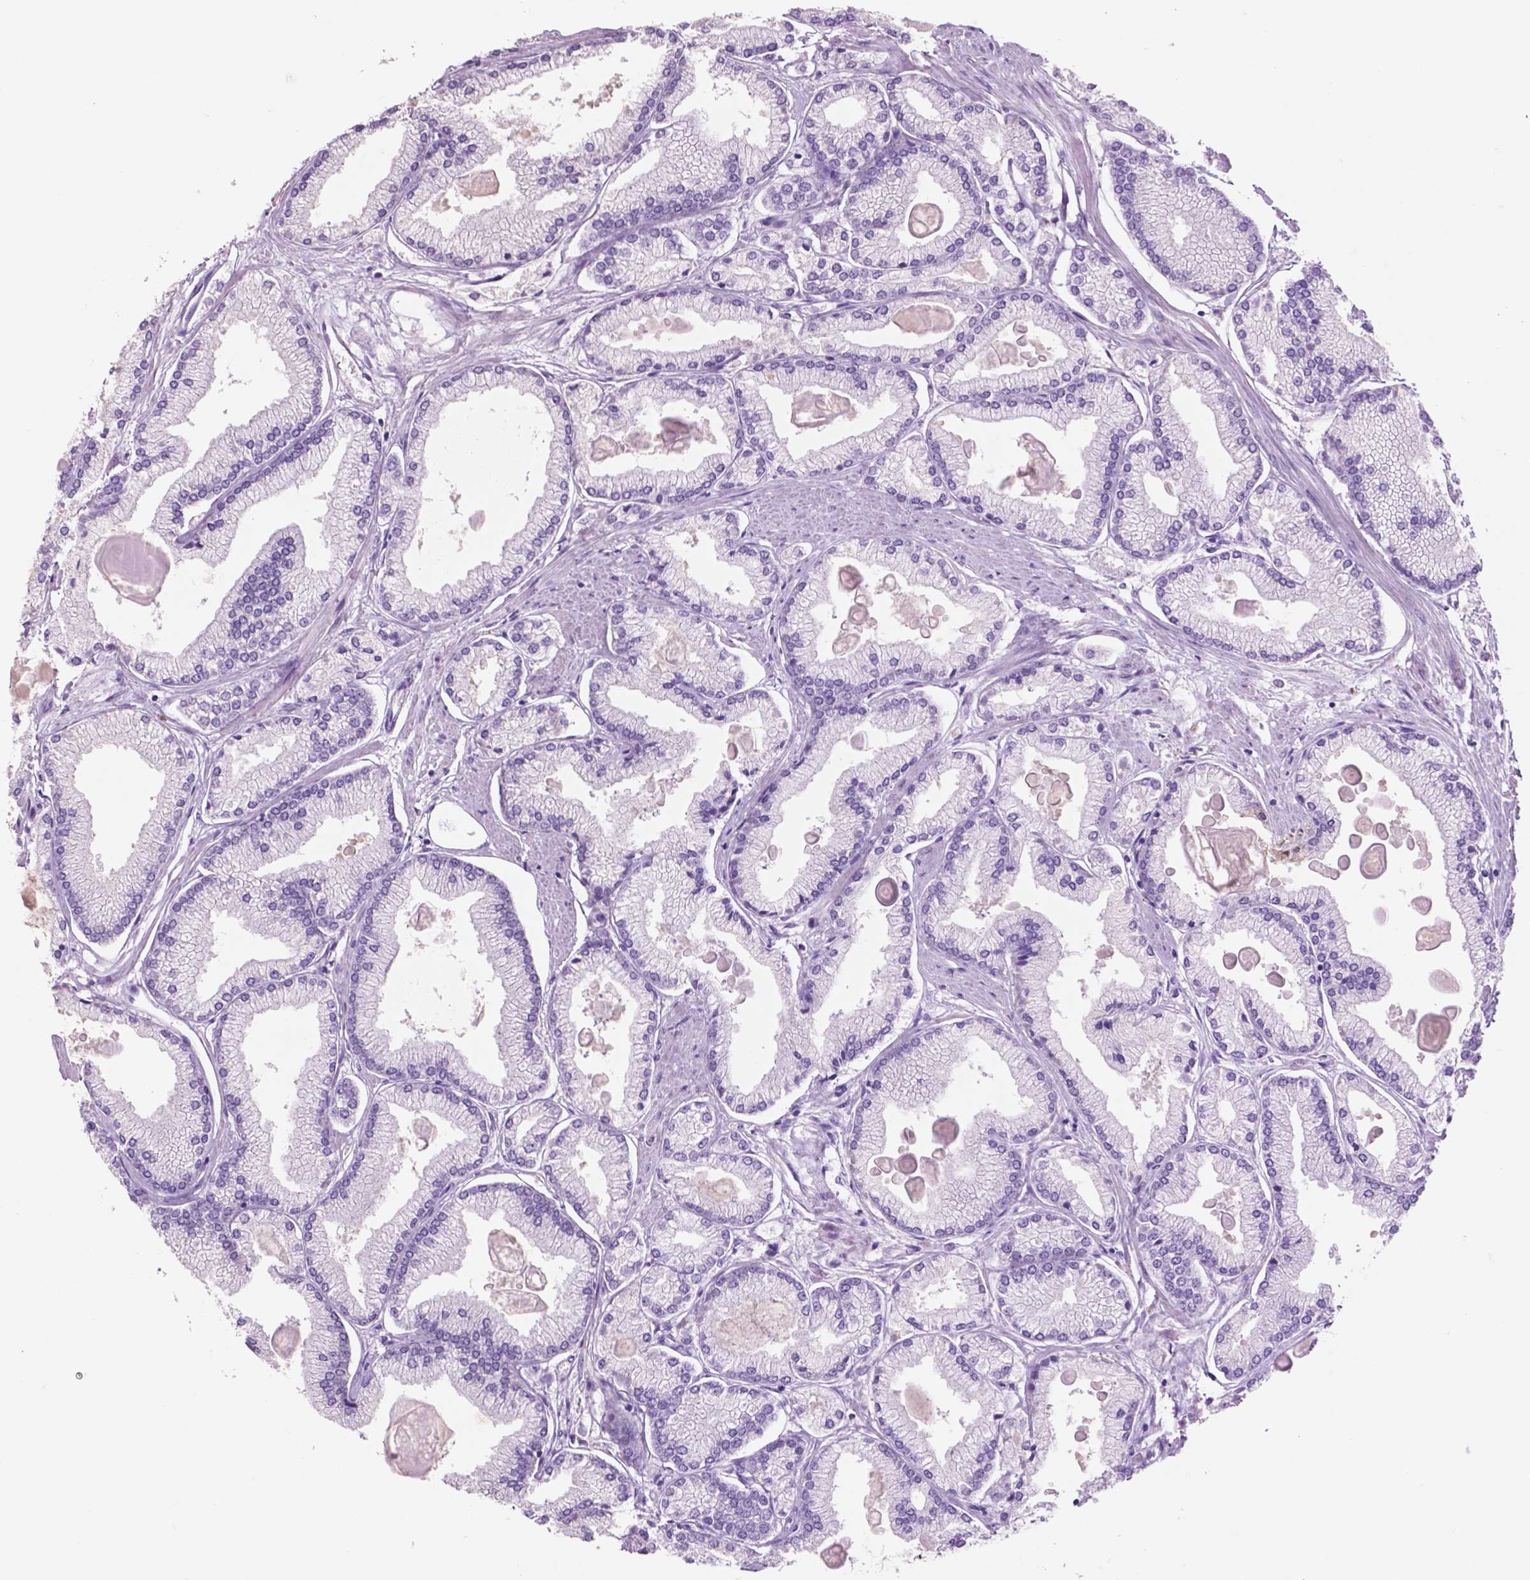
{"staining": {"intensity": "negative", "quantity": "none", "location": "none"}, "tissue": "prostate cancer", "cell_type": "Tumor cells", "image_type": "cancer", "snomed": [{"axis": "morphology", "description": "Adenocarcinoma, High grade"}, {"axis": "topography", "description": "Prostate"}], "caption": "Immunohistochemistry of human prostate cancer displays no staining in tumor cells.", "gene": "IDO1", "patient": {"sex": "male", "age": 68}}